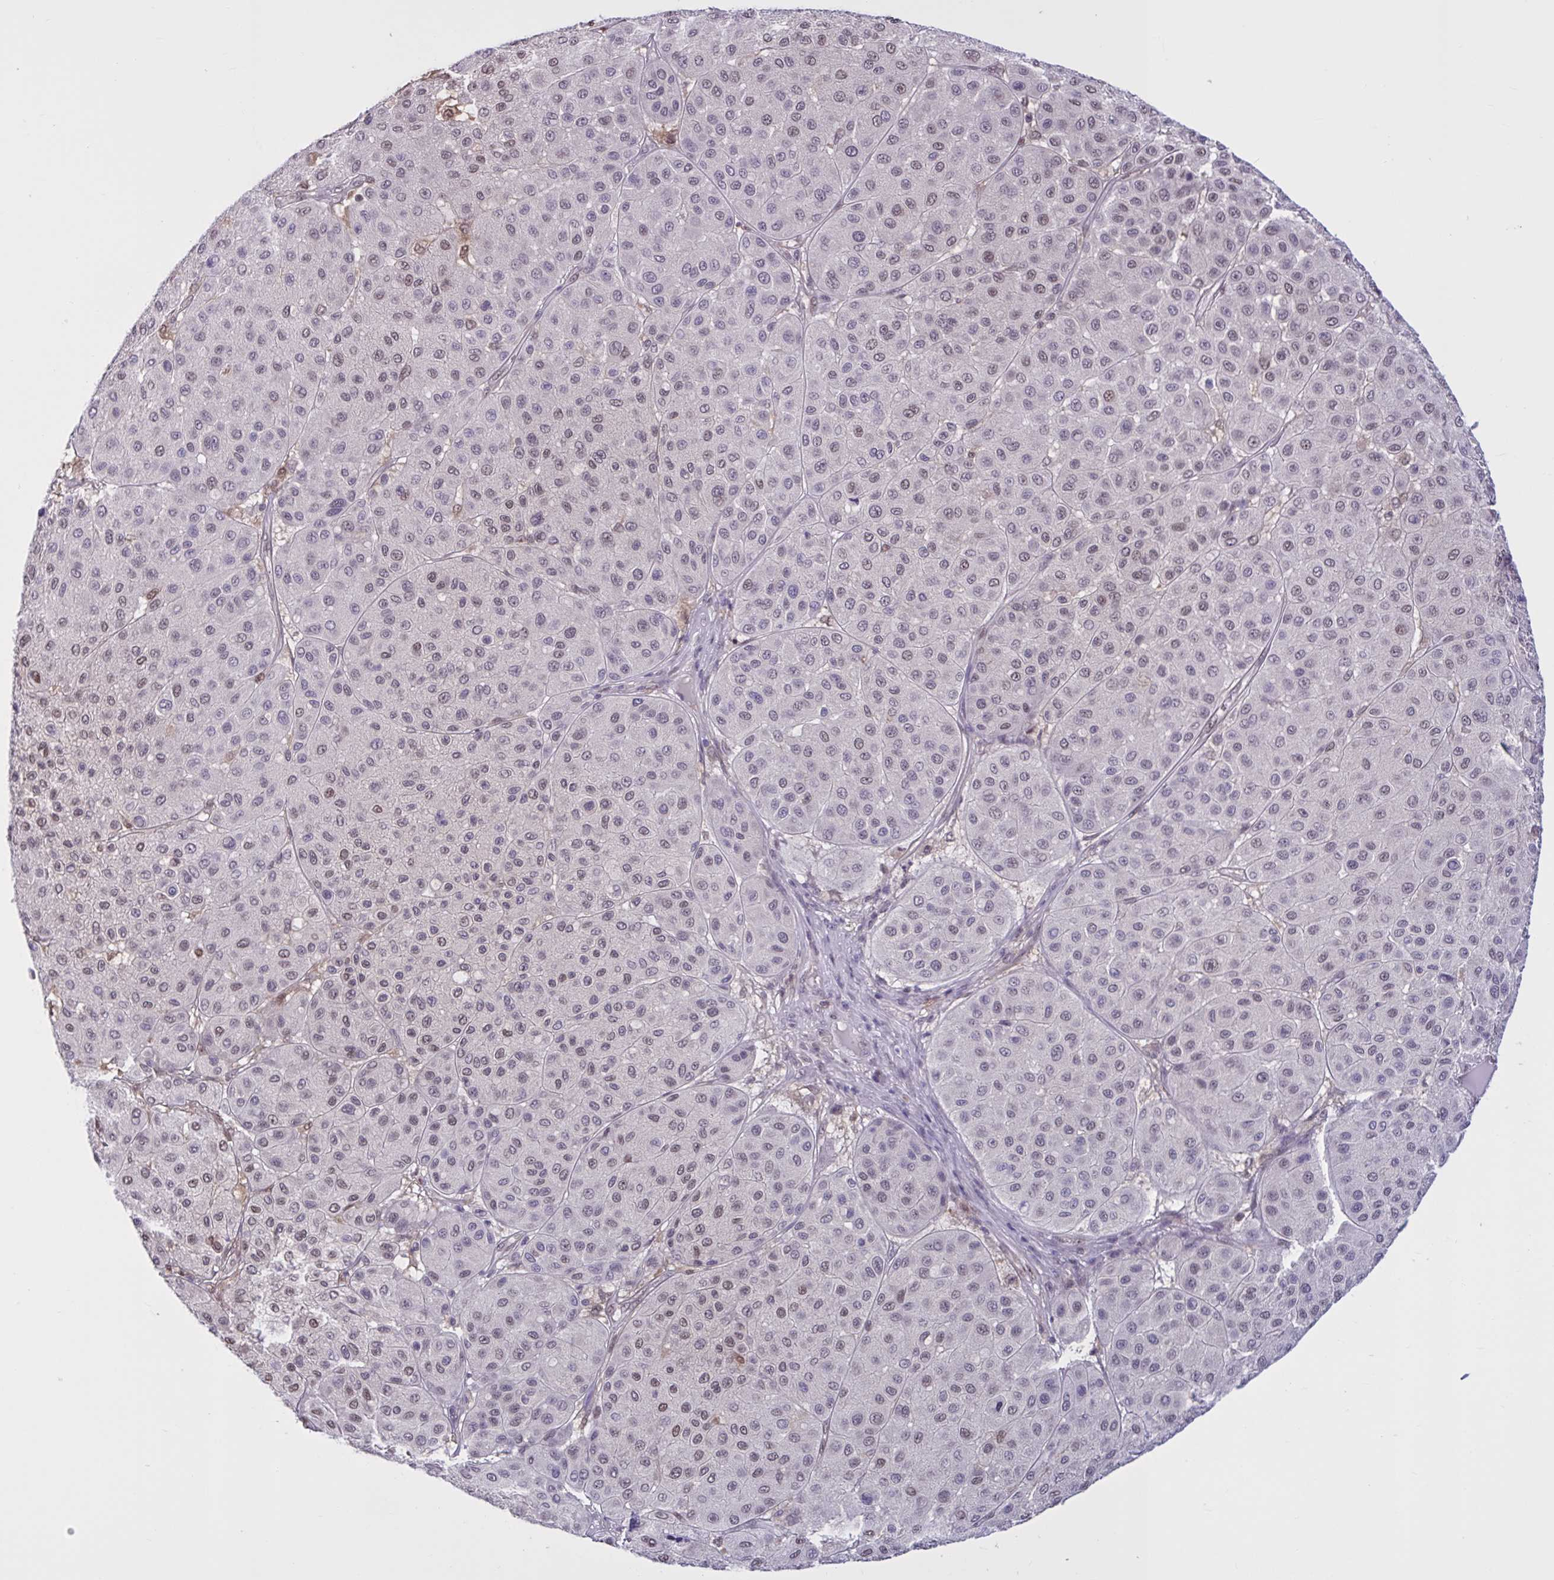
{"staining": {"intensity": "weak", "quantity": "25%-75%", "location": "nuclear"}, "tissue": "melanoma", "cell_type": "Tumor cells", "image_type": "cancer", "snomed": [{"axis": "morphology", "description": "Malignant melanoma, Metastatic site"}, {"axis": "topography", "description": "Smooth muscle"}], "caption": "Melanoma tissue reveals weak nuclear staining in approximately 25%-75% of tumor cells", "gene": "RBL1", "patient": {"sex": "male", "age": 41}}